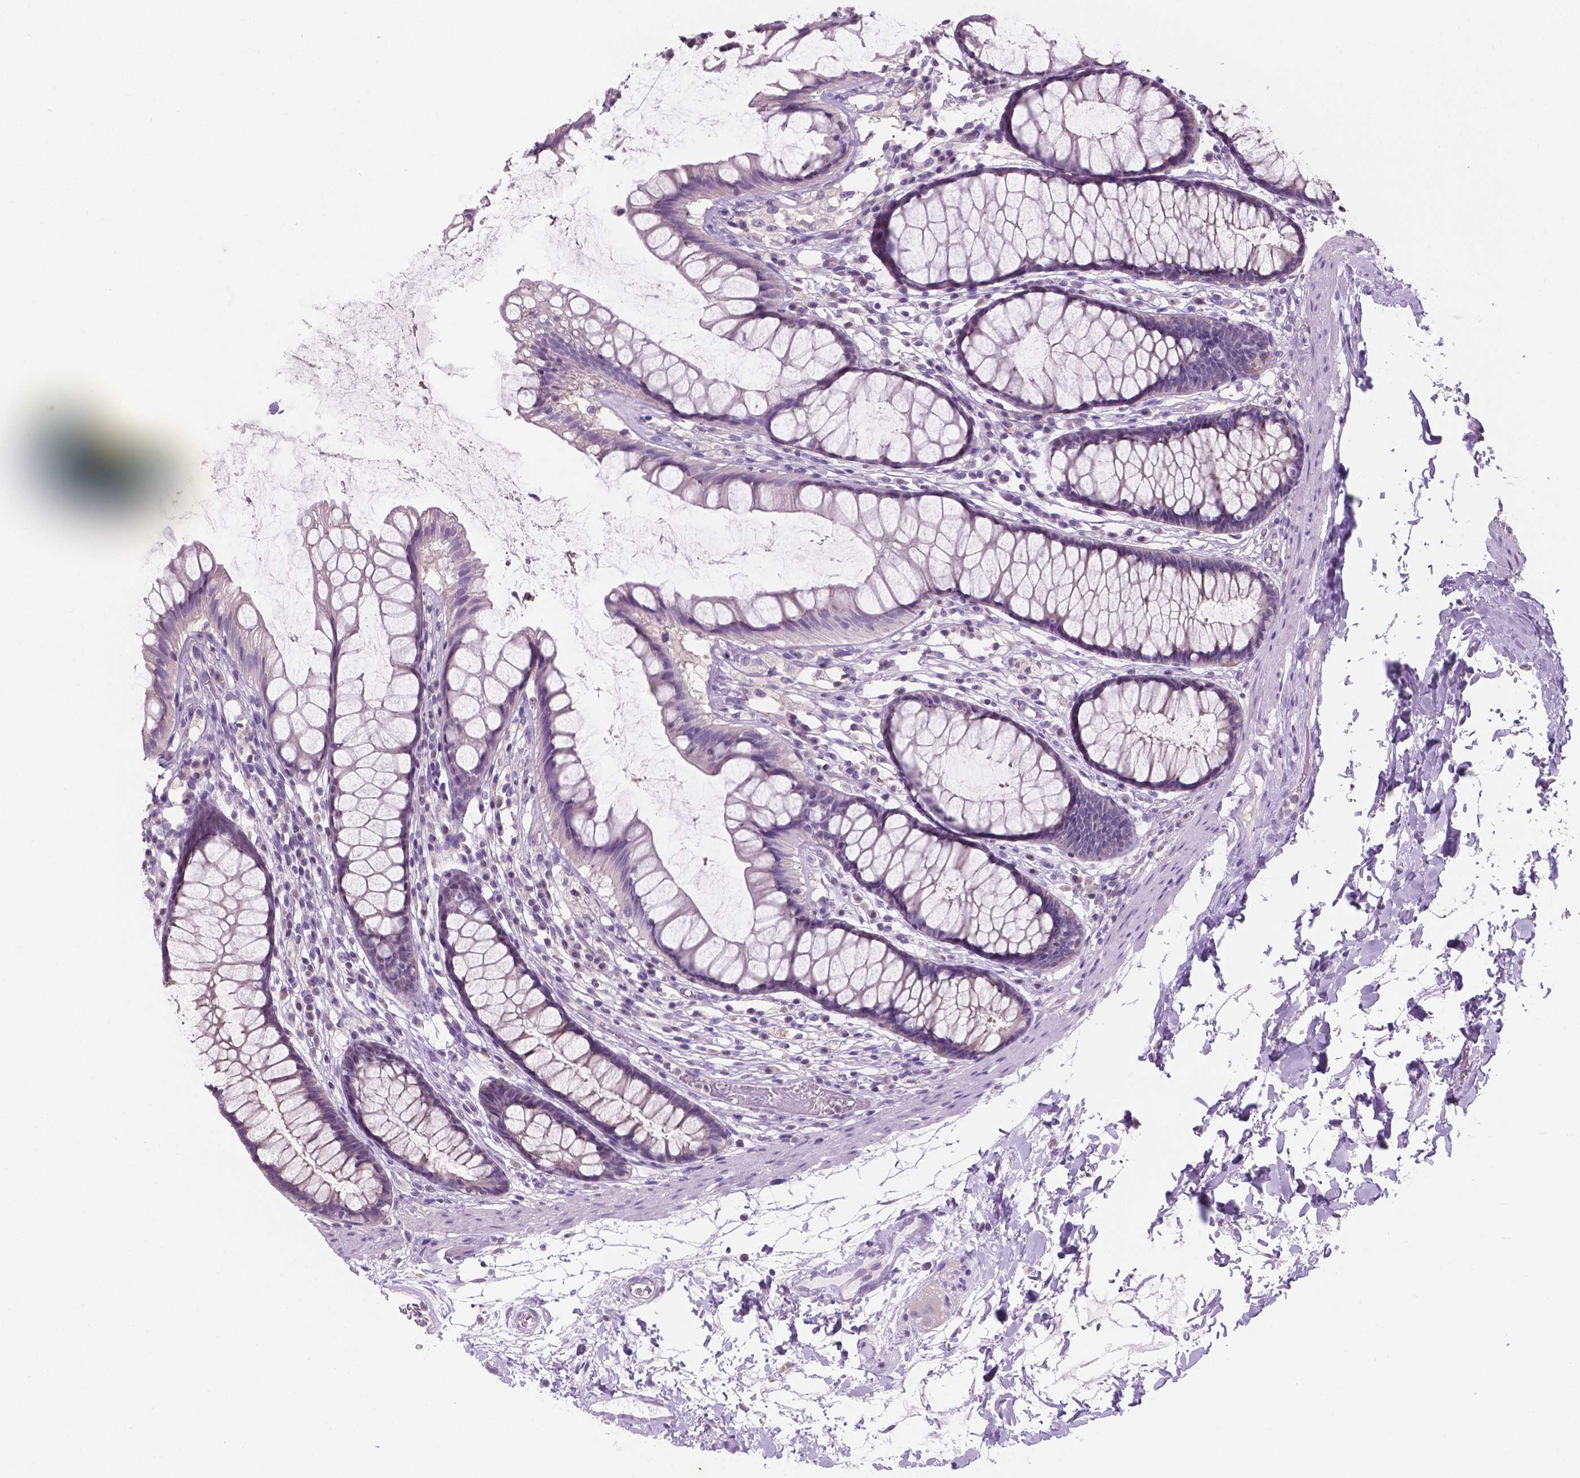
{"staining": {"intensity": "negative", "quantity": "none", "location": "none"}, "tissue": "rectum", "cell_type": "Glandular cells", "image_type": "normal", "snomed": [{"axis": "morphology", "description": "Normal tissue, NOS"}, {"axis": "topography", "description": "Rectum"}], "caption": "Normal rectum was stained to show a protein in brown. There is no significant expression in glandular cells.", "gene": "SBSN", "patient": {"sex": "male", "age": 72}}